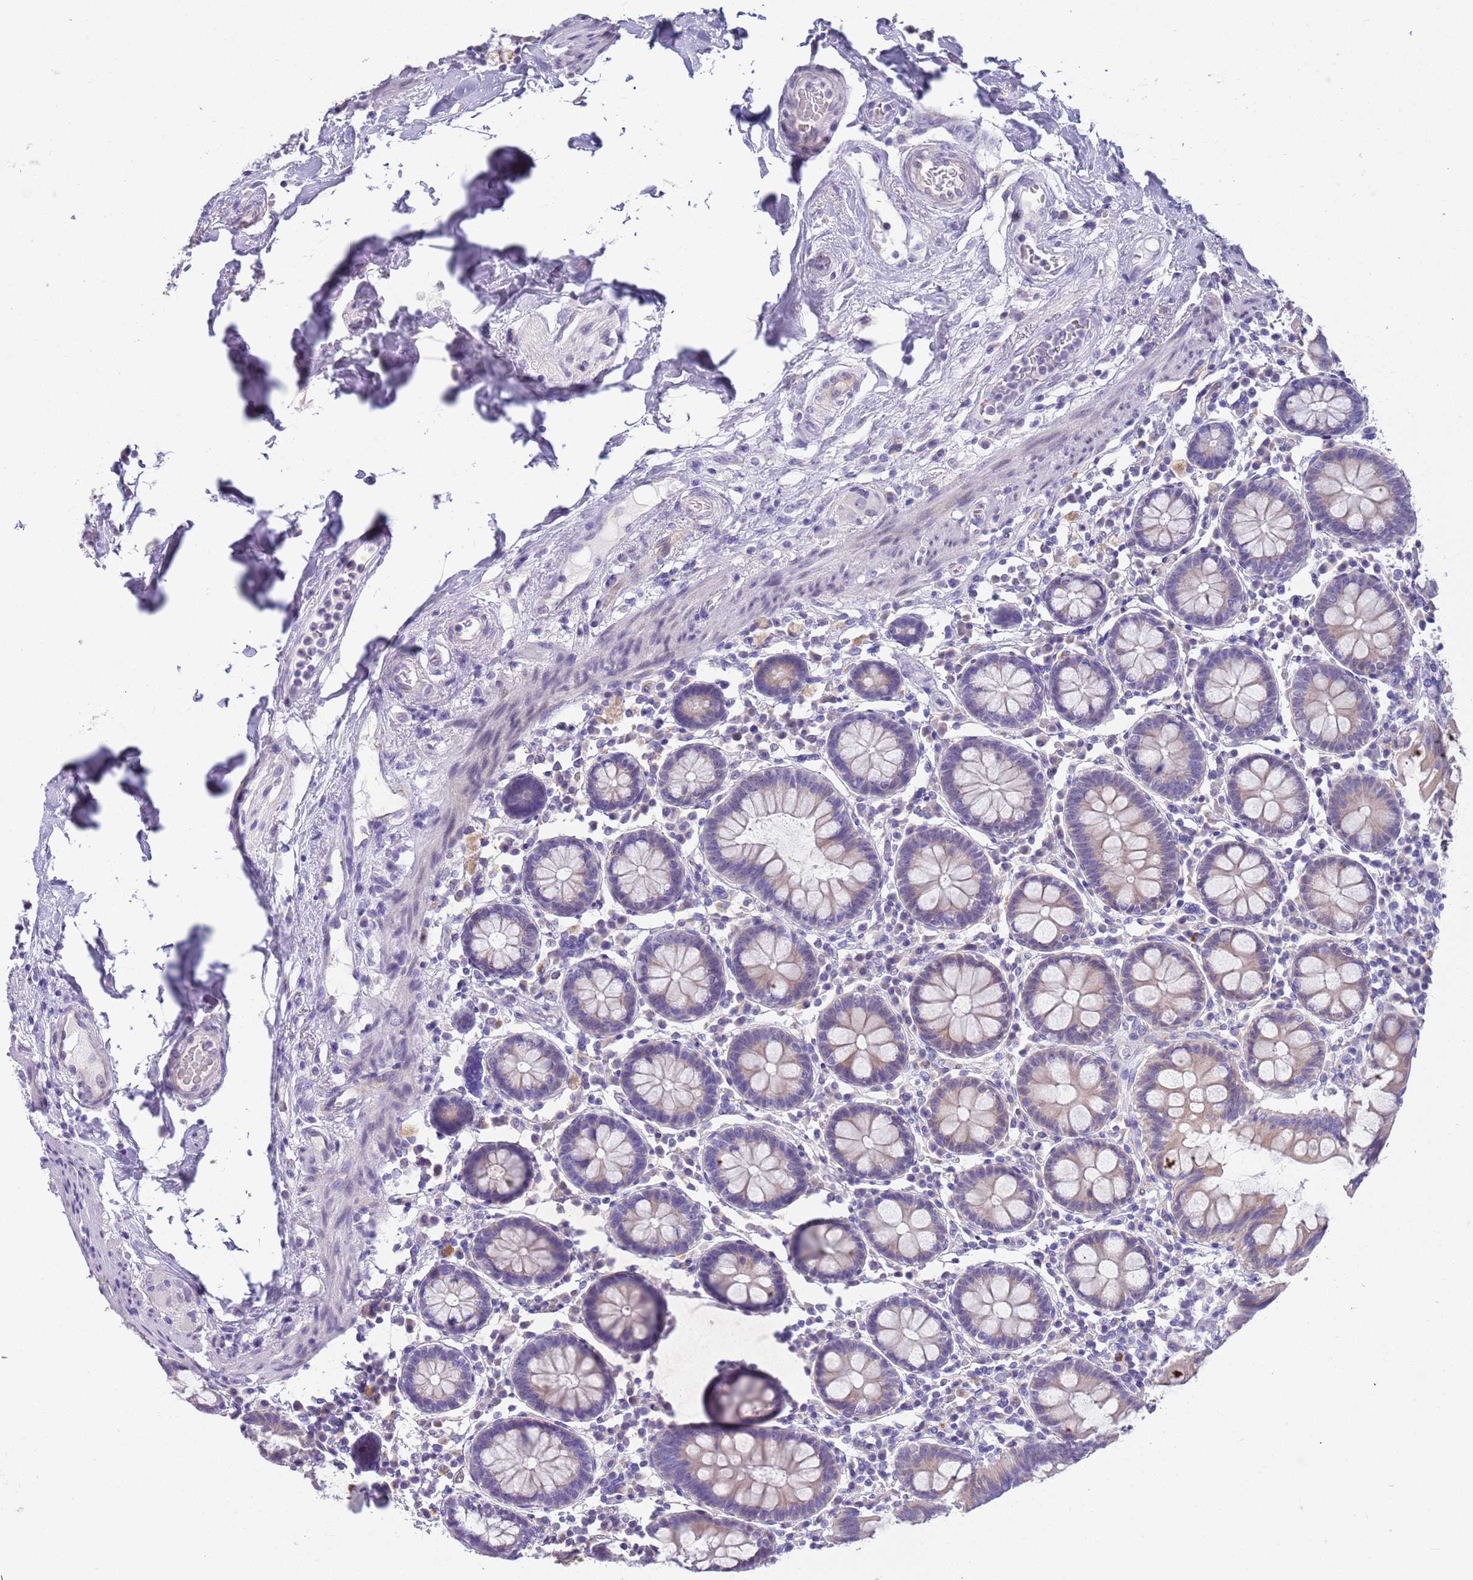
{"staining": {"intensity": "negative", "quantity": "none", "location": "none"}, "tissue": "colon", "cell_type": "Endothelial cells", "image_type": "normal", "snomed": [{"axis": "morphology", "description": "Normal tissue, NOS"}, {"axis": "topography", "description": "Colon"}], "caption": "IHC of benign colon reveals no staining in endothelial cells.", "gene": "BRMS1L", "patient": {"sex": "female", "age": 79}}